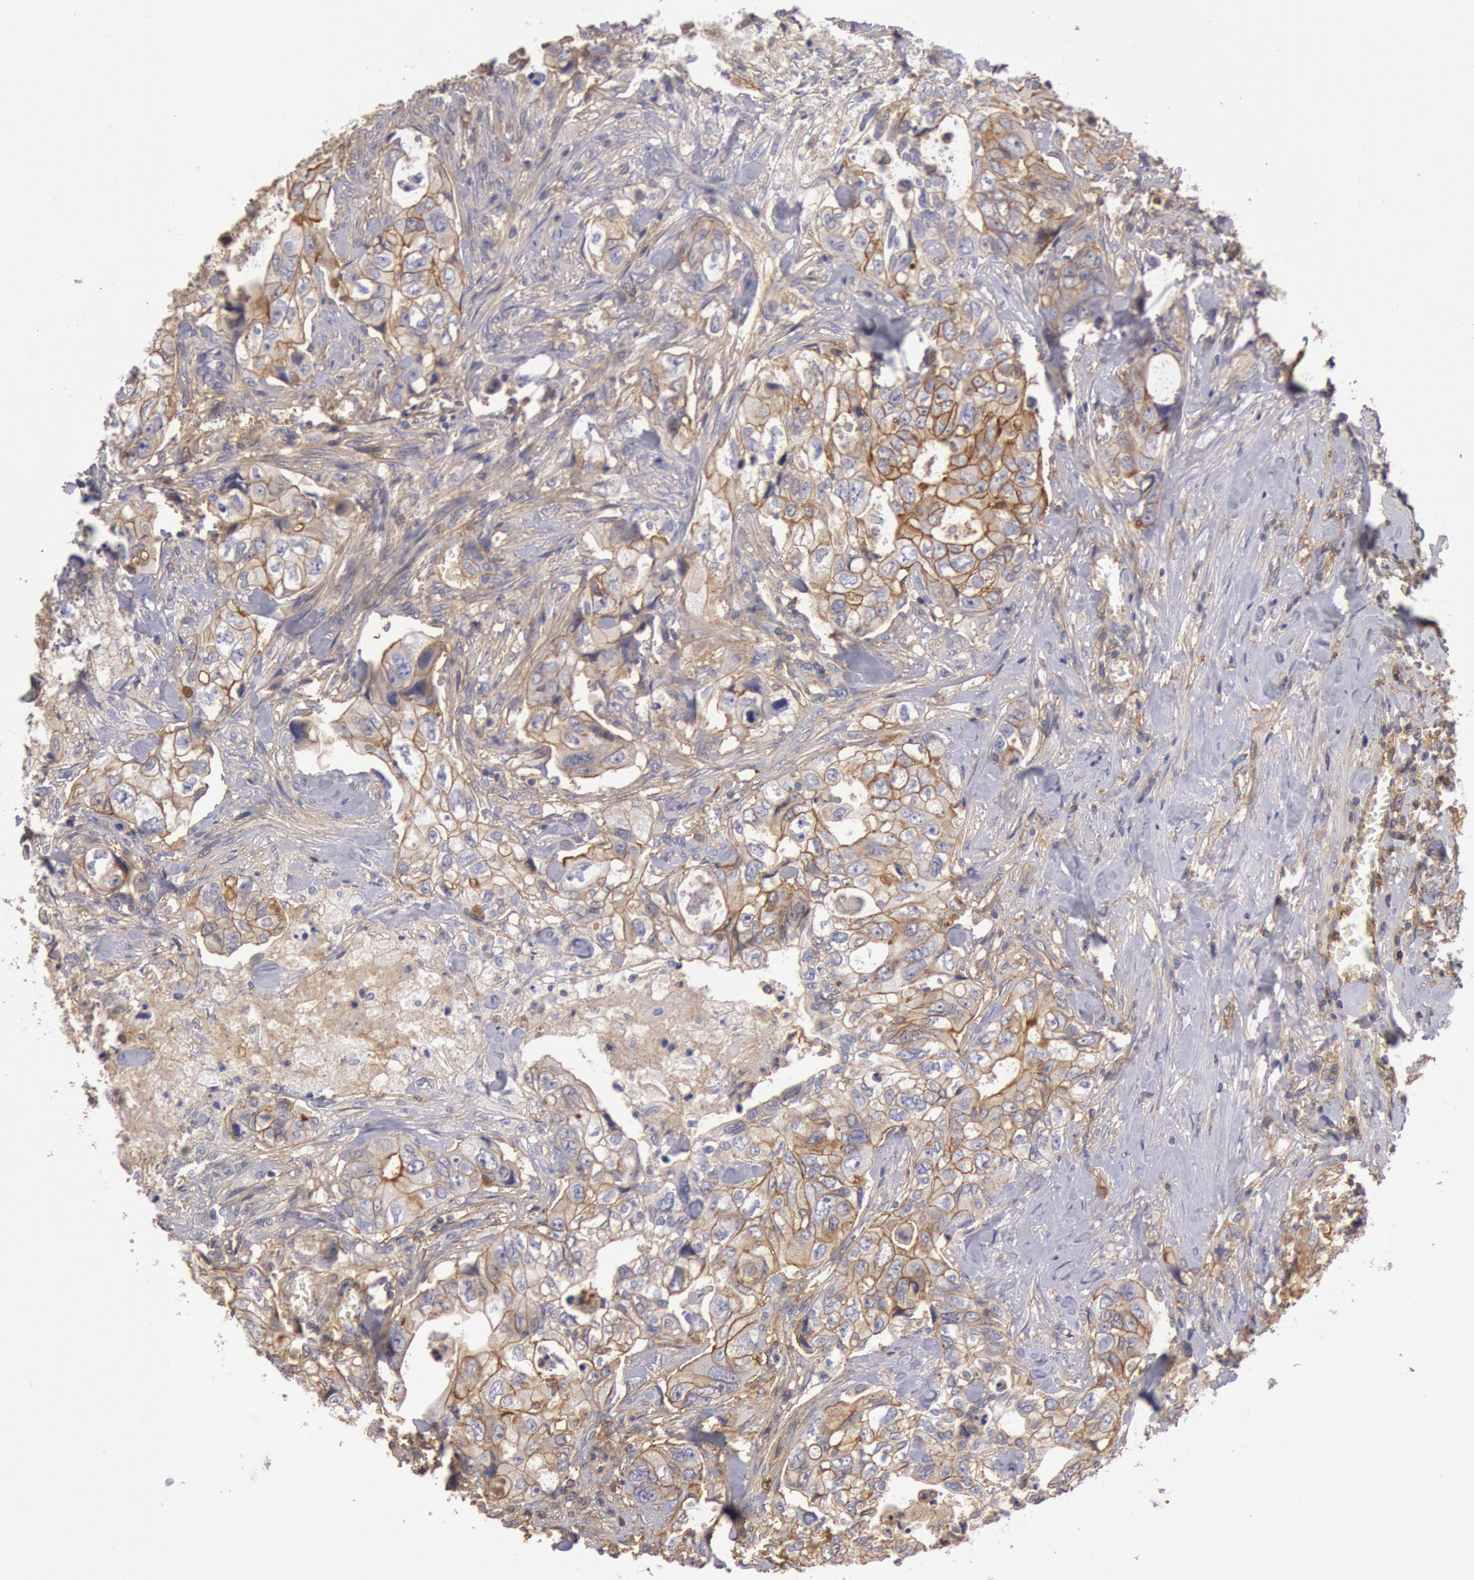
{"staining": {"intensity": "moderate", "quantity": ">75%", "location": "cytoplasmic/membranous"}, "tissue": "colorectal cancer", "cell_type": "Tumor cells", "image_type": "cancer", "snomed": [{"axis": "morphology", "description": "Adenocarcinoma, NOS"}, {"axis": "topography", "description": "Rectum"}], "caption": "Adenocarcinoma (colorectal) stained with immunohistochemistry shows moderate cytoplasmic/membranous expression in approximately >75% of tumor cells. Immunohistochemistry stains the protein in brown and the nuclei are stained blue.", "gene": "SNAP23", "patient": {"sex": "female", "age": 57}}